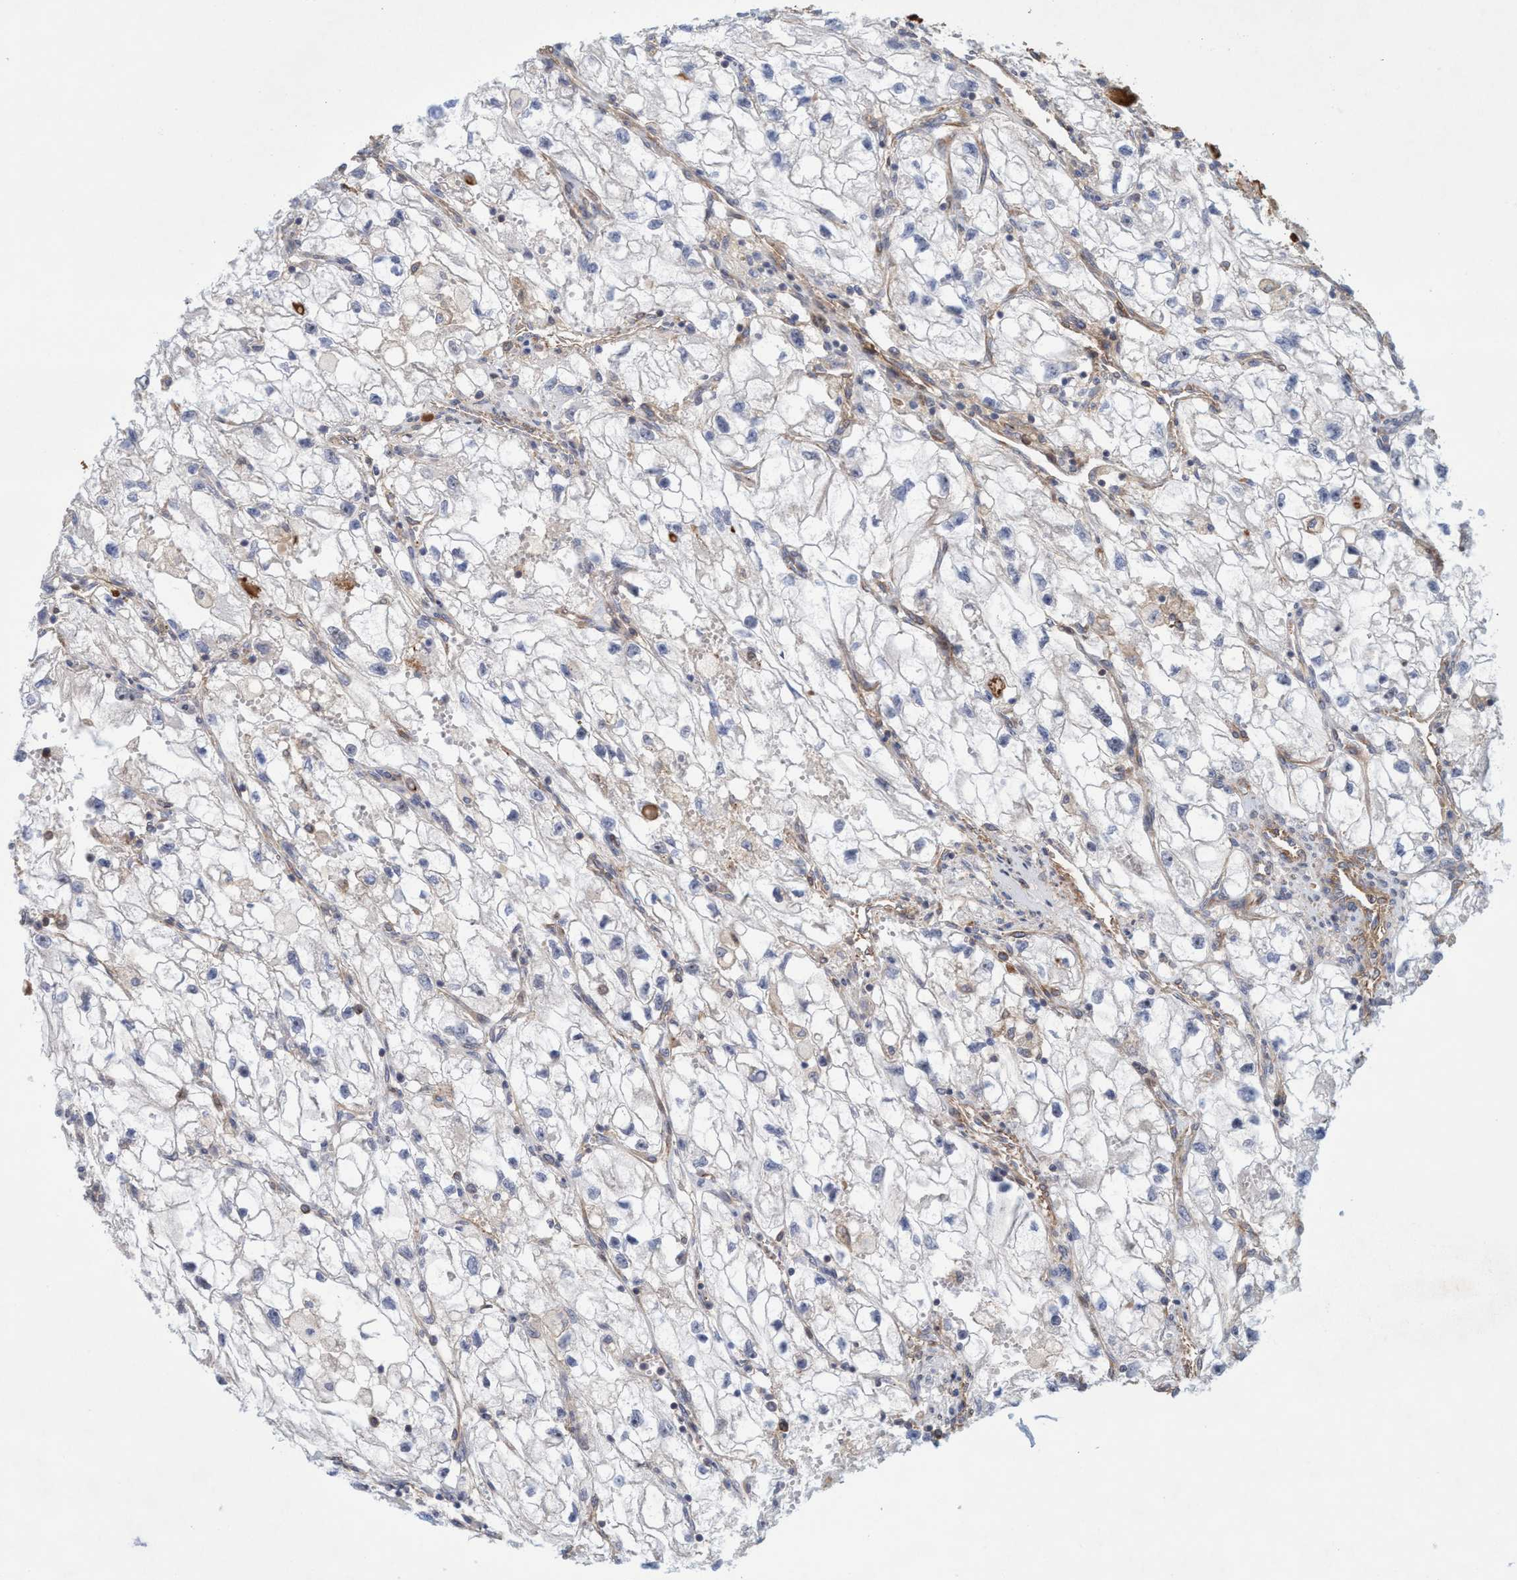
{"staining": {"intensity": "negative", "quantity": "none", "location": "none"}, "tissue": "renal cancer", "cell_type": "Tumor cells", "image_type": "cancer", "snomed": [{"axis": "morphology", "description": "Adenocarcinoma, NOS"}, {"axis": "topography", "description": "Kidney"}], "caption": "Immunohistochemistry photomicrograph of renal cancer stained for a protein (brown), which demonstrates no expression in tumor cells. (Stains: DAB (3,3'-diaminobenzidine) immunohistochemistry with hematoxylin counter stain, Microscopy: brightfield microscopy at high magnification).", "gene": "SPECC1", "patient": {"sex": "female", "age": 70}}